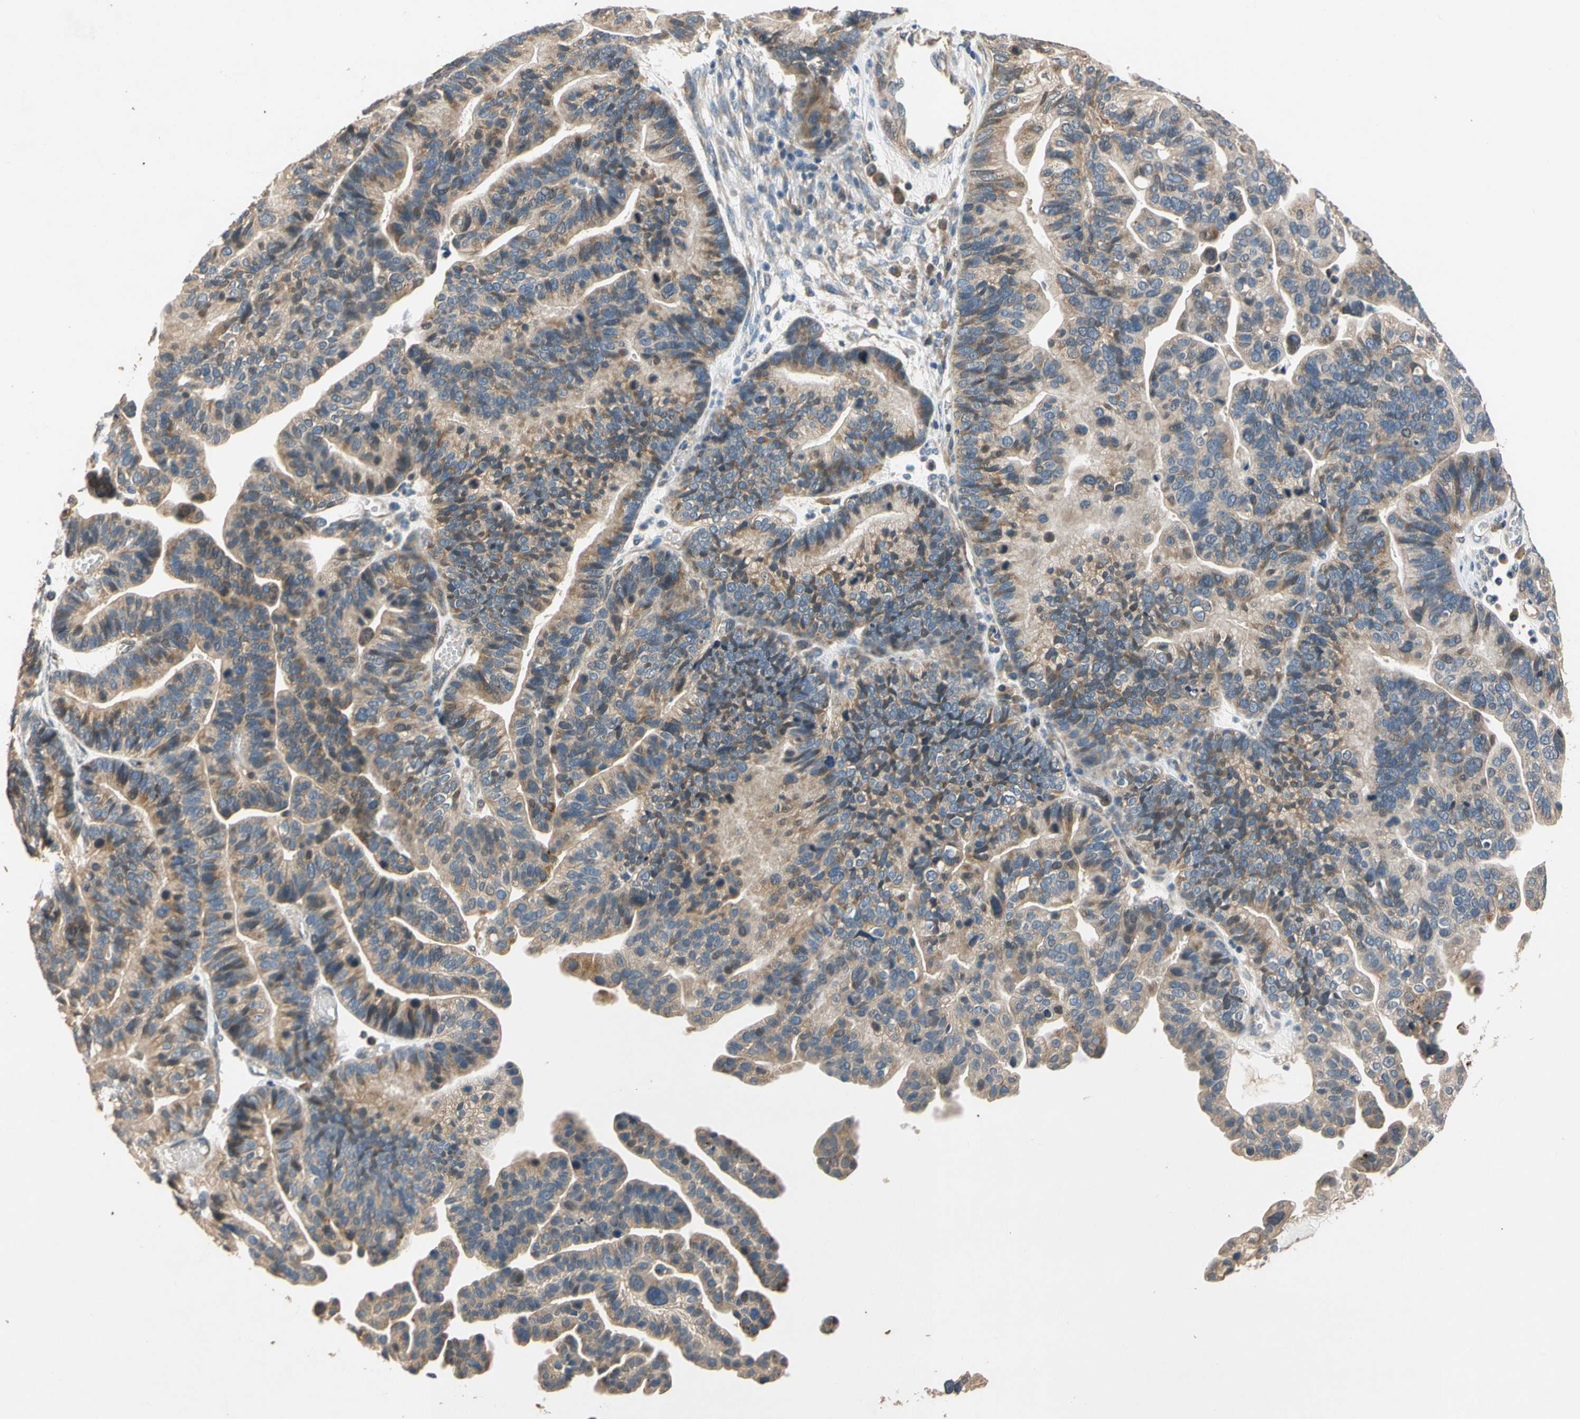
{"staining": {"intensity": "weak", "quantity": ">75%", "location": "cytoplasmic/membranous"}, "tissue": "ovarian cancer", "cell_type": "Tumor cells", "image_type": "cancer", "snomed": [{"axis": "morphology", "description": "Cystadenocarcinoma, serous, NOS"}, {"axis": "topography", "description": "Ovary"}], "caption": "Weak cytoplasmic/membranous expression is appreciated in approximately >75% of tumor cells in ovarian serous cystadenocarcinoma. The protein is stained brown, and the nuclei are stained in blue (DAB IHC with brightfield microscopy, high magnification).", "gene": "ALKBH3", "patient": {"sex": "female", "age": 56}}